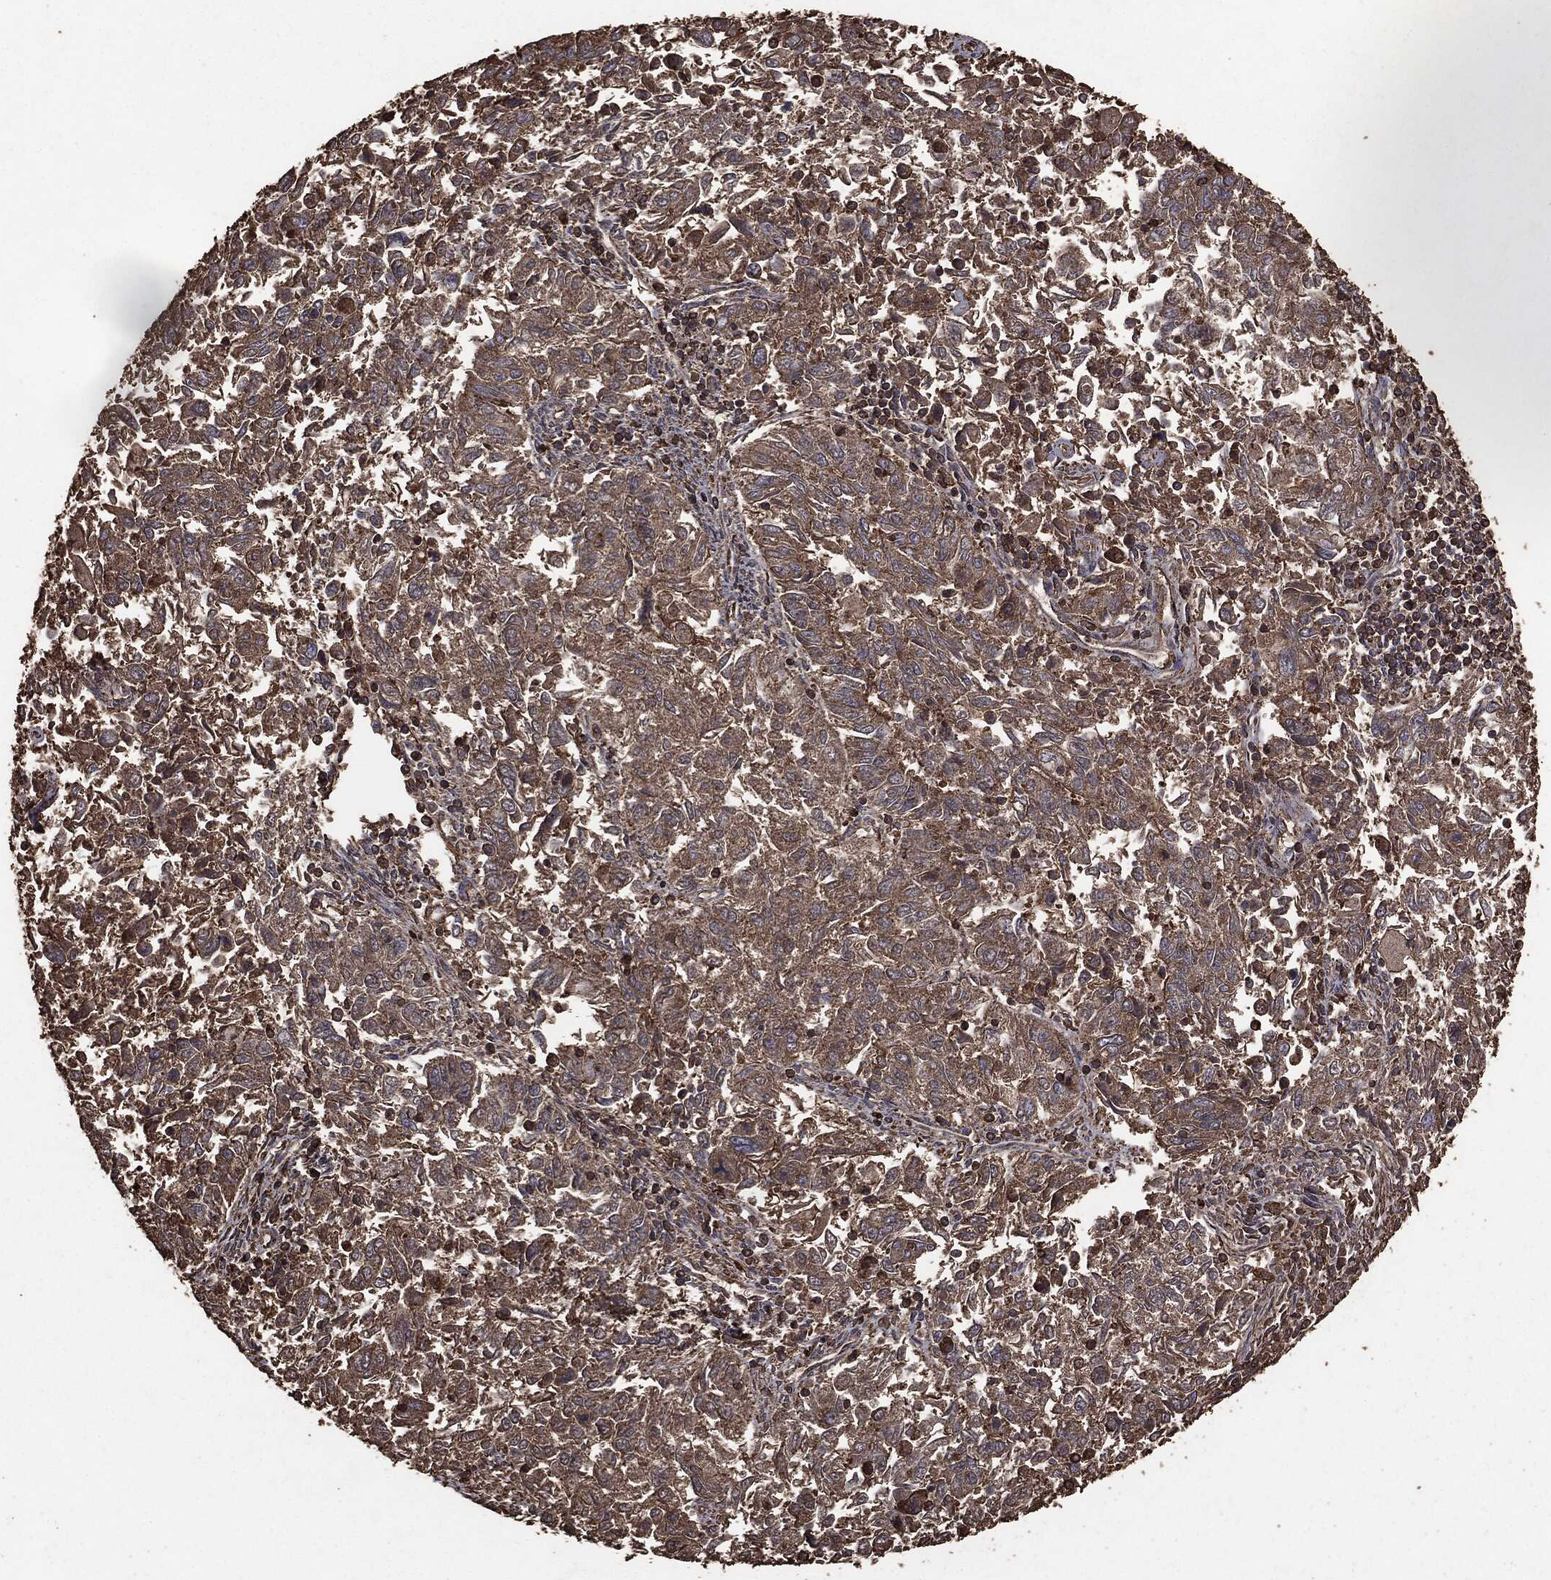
{"staining": {"intensity": "moderate", "quantity": ">75%", "location": "cytoplasmic/membranous"}, "tissue": "endometrial cancer", "cell_type": "Tumor cells", "image_type": "cancer", "snomed": [{"axis": "morphology", "description": "Adenocarcinoma, NOS"}, {"axis": "topography", "description": "Endometrium"}], "caption": "A medium amount of moderate cytoplasmic/membranous staining is appreciated in approximately >75% of tumor cells in endometrial cancer tissue.", "gene": "MTOR", "patient": {"sex": "female", "age": 42}}